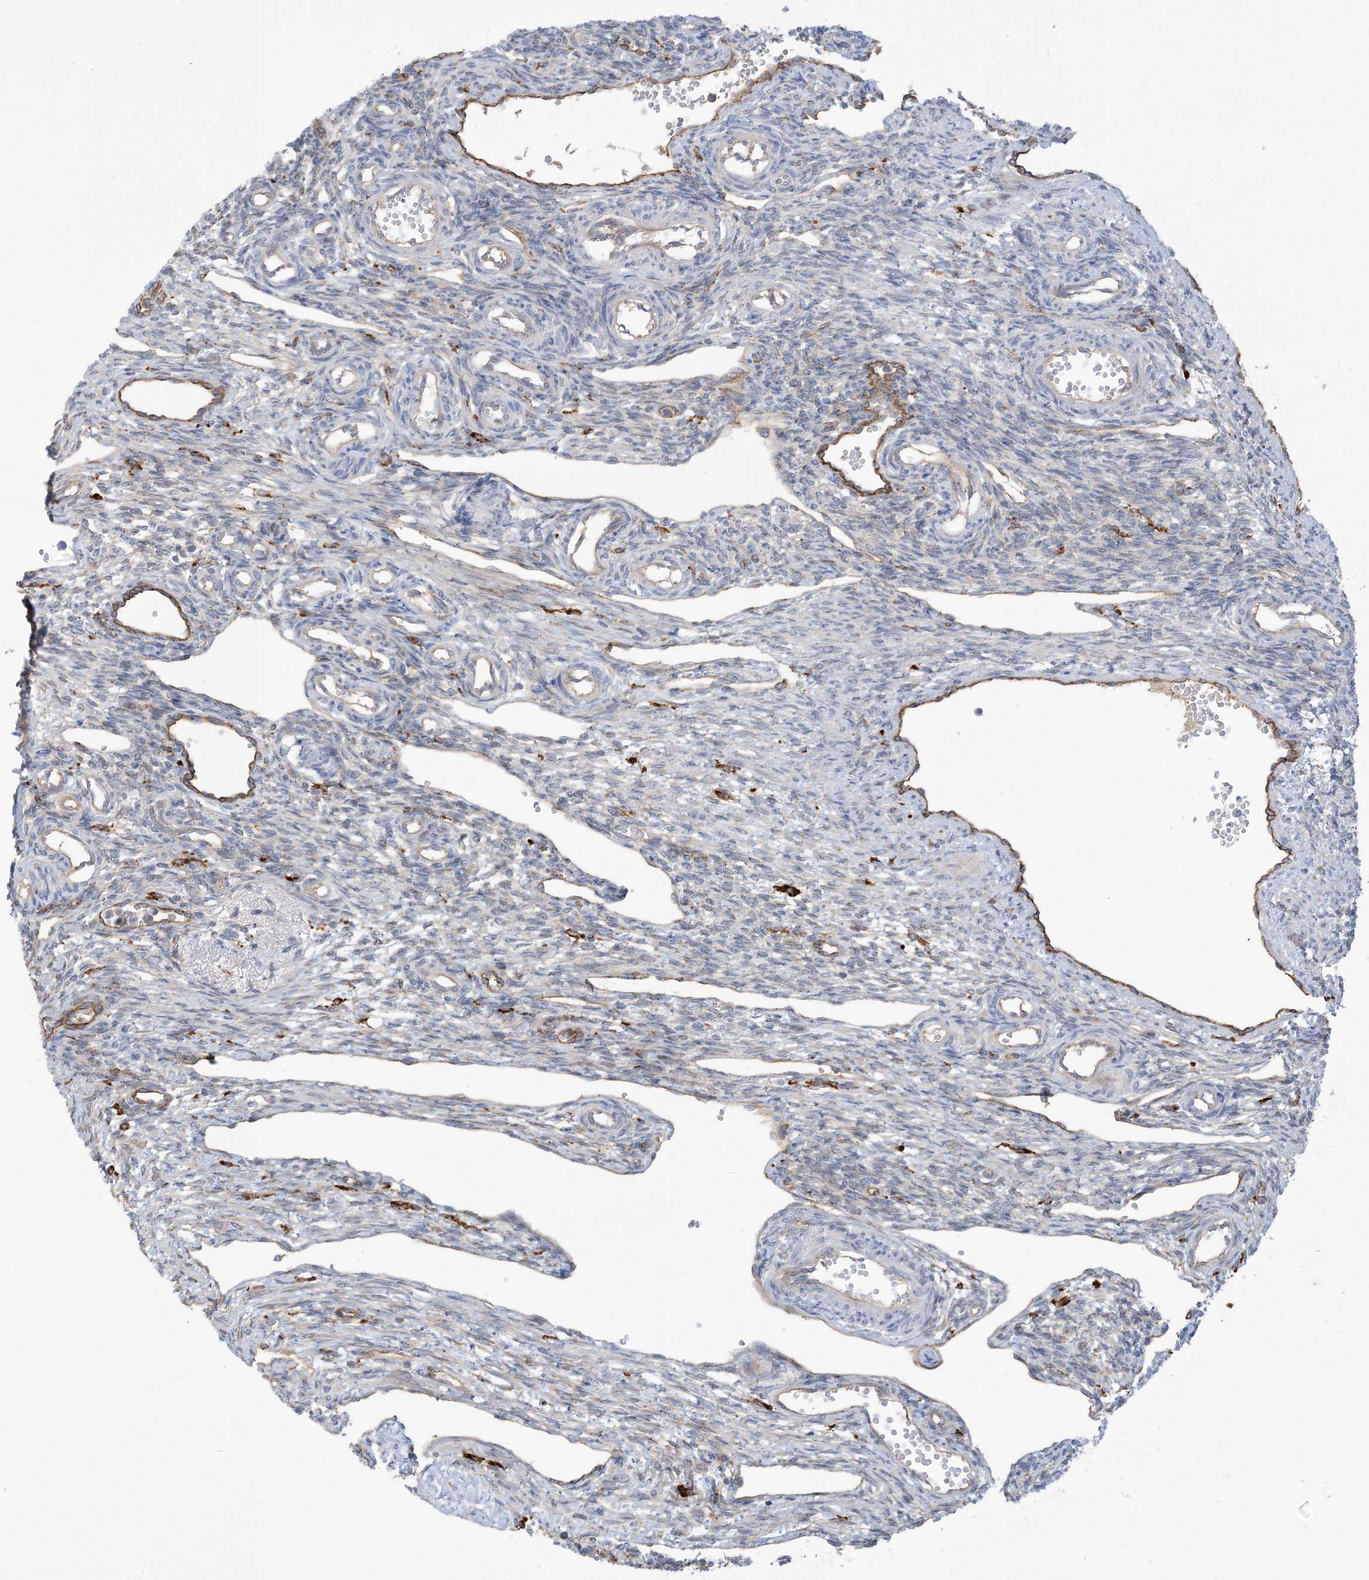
{"staining": {"intensity": "negative", "quantity": "none", "location": "none"}, "tissue": "ovary", "cell_type": "Ovarian stroma cells", "image_type": "normal", "snomed": [{"axis": "morphology", "description": "Normal tissue, NOS"}, {"axis": "morphology", "description": "Cyst, NOS"}, {"axis": "topography", "description": "Ovary"}], "caption": "Immunohistochemical staining of unremarkable human ovary shows no significant expression in ovarian stroma cells.", "gene": "PEAR1", "patient": {"sex": "female", "age": 33}}